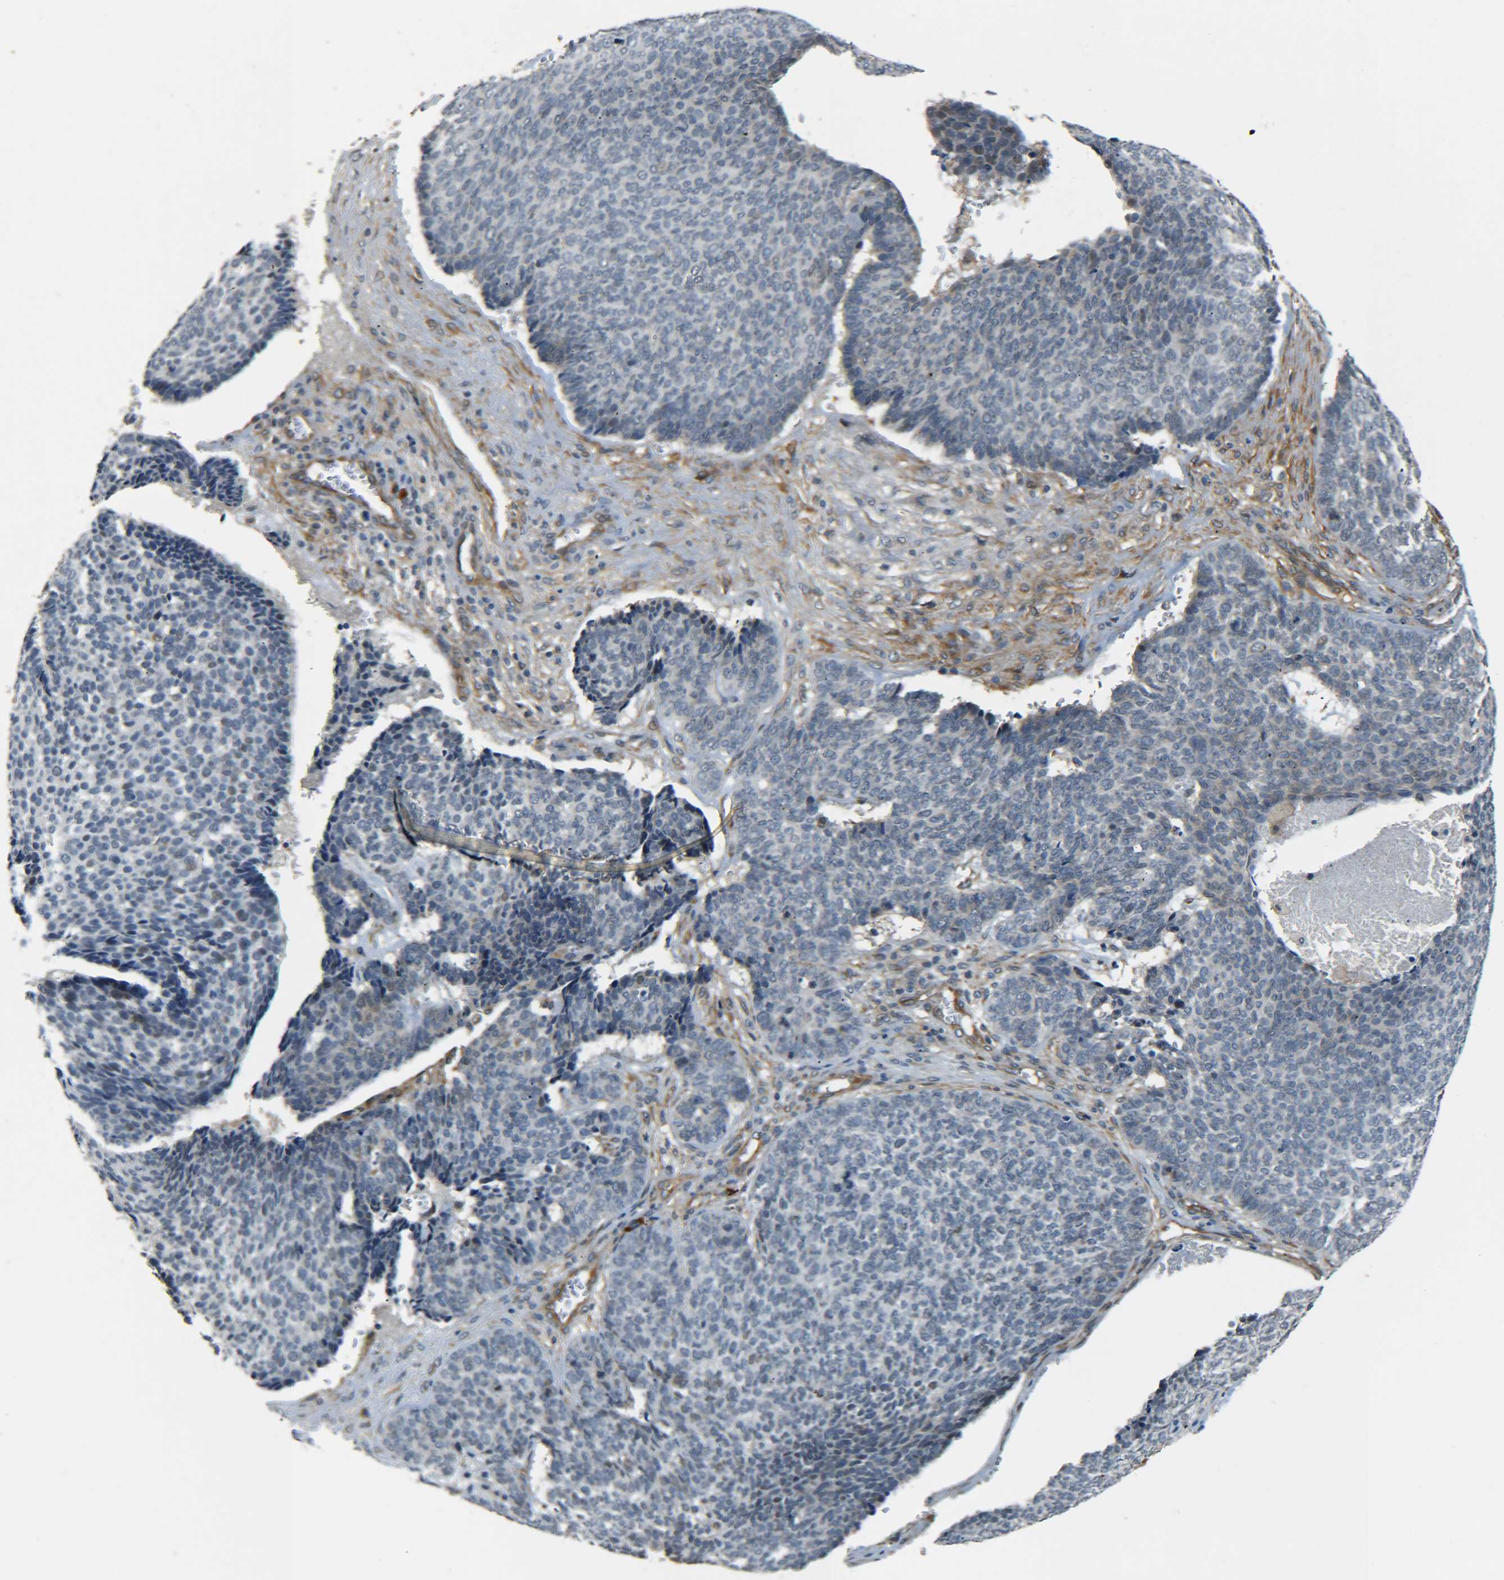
{"staining": {"intensity": "negative", "quantity": "none", "location": "none"}, "tissue": "skin cancer", "cell_type": "Tumor cells", "image_type": "cancer", "snomed": [{"axis": "morphology", "description": "Basal cell carcinoma"}, {"axis": "topography", "description": "Skin"}], "caption": "Human skin basal cell carcinoma stained for a protein using IHC displays no expression in tumor cells.", "gene": "MEIS1", "patient": {"sex": "male", "age": 84}}